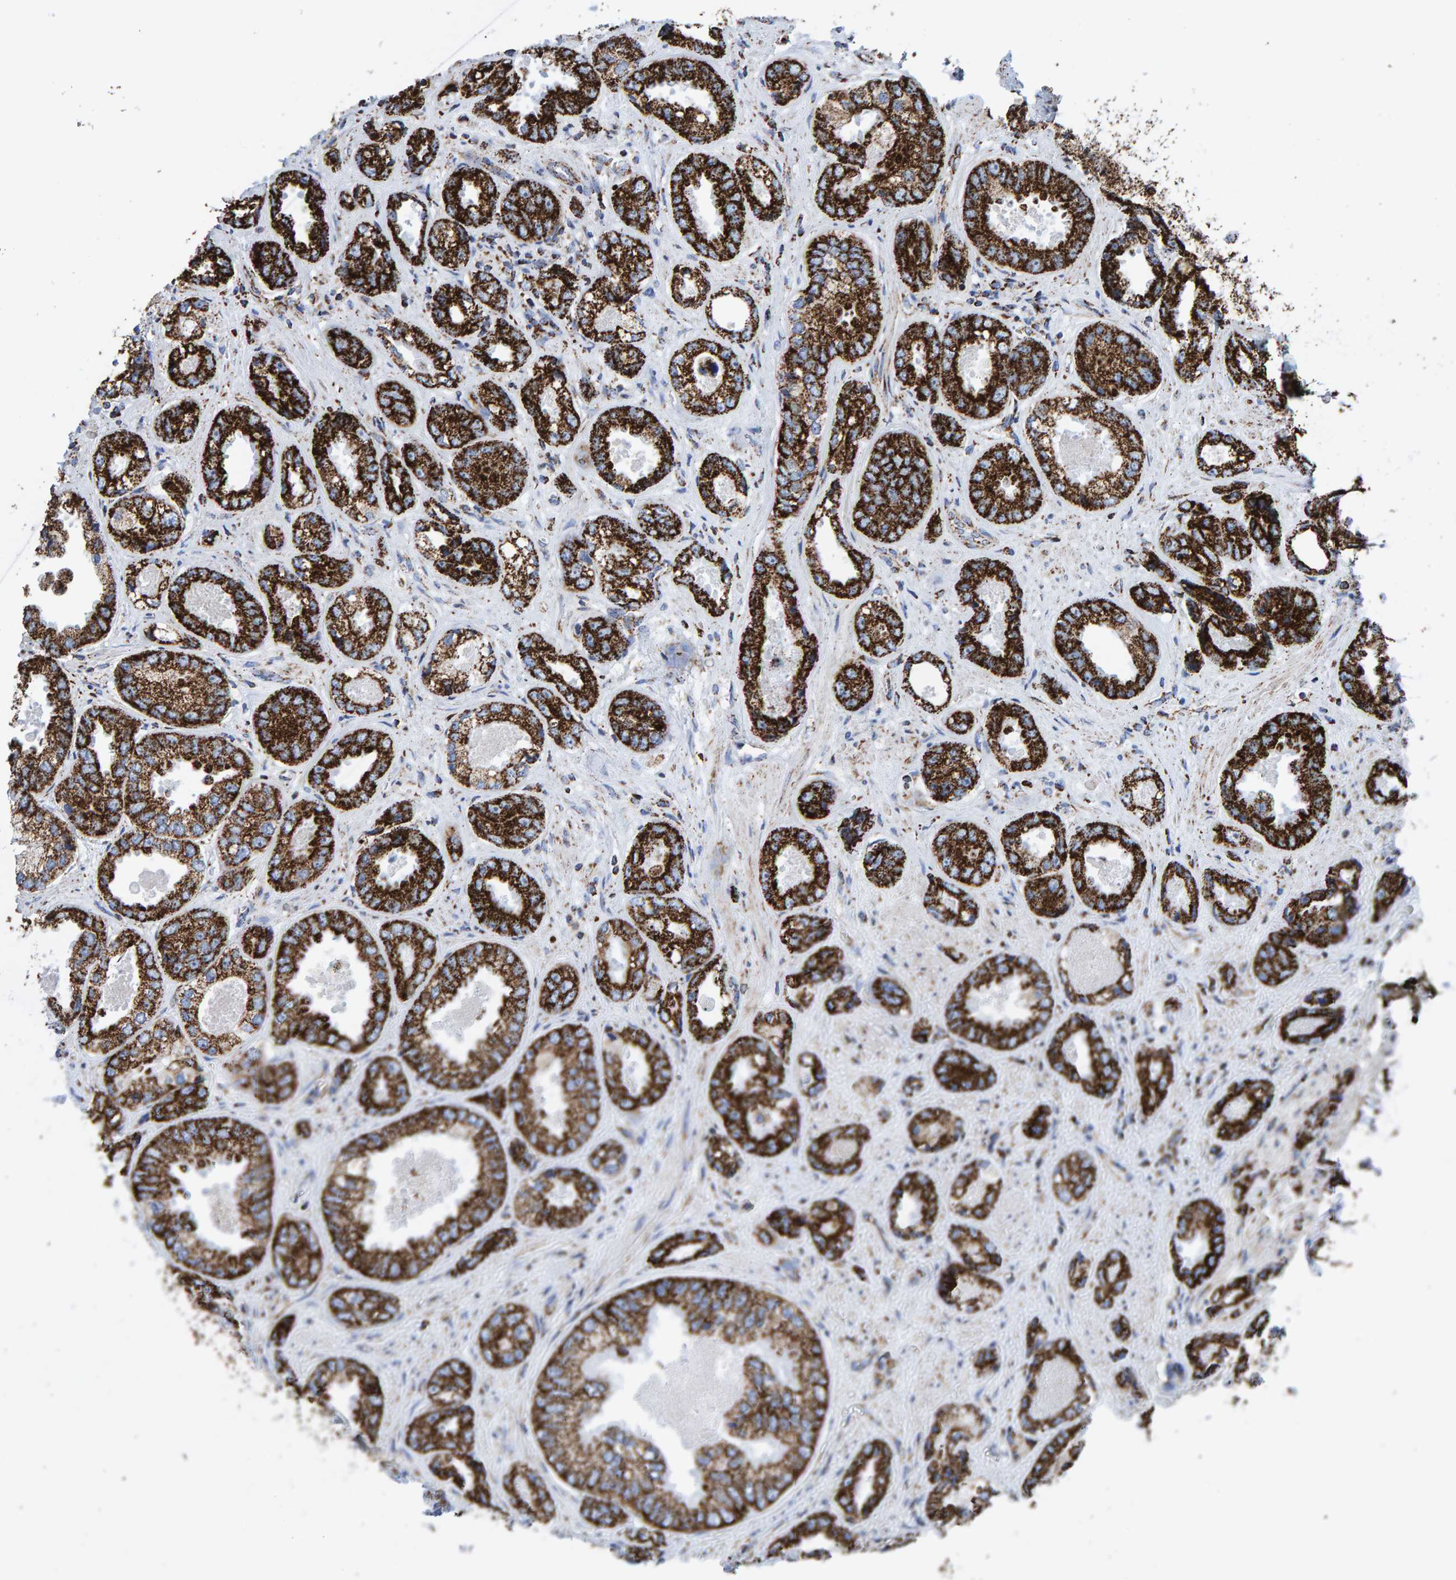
{"staining": {"intensity": "strong", "quantity": ">75%", "location": "cytoplasmic/membranous"}, "tissue": "prostate cancer", "cell_type": "Tumor cells", "image_type": "cancer", "snomed": [{"axis": "morphology", "description": "Adenocarcinoma, High grade"}, {"axis": "topography", "description": "Prostate"}], "caption": "IHC of human prostate high-grade adenocarcinoma exhibits high levels of strong cytoplasmic/membranous expression in about >75% of tumor cells.", "gene": "ENSG00000262660", "patient": {"sex": "male", "age": 61}}